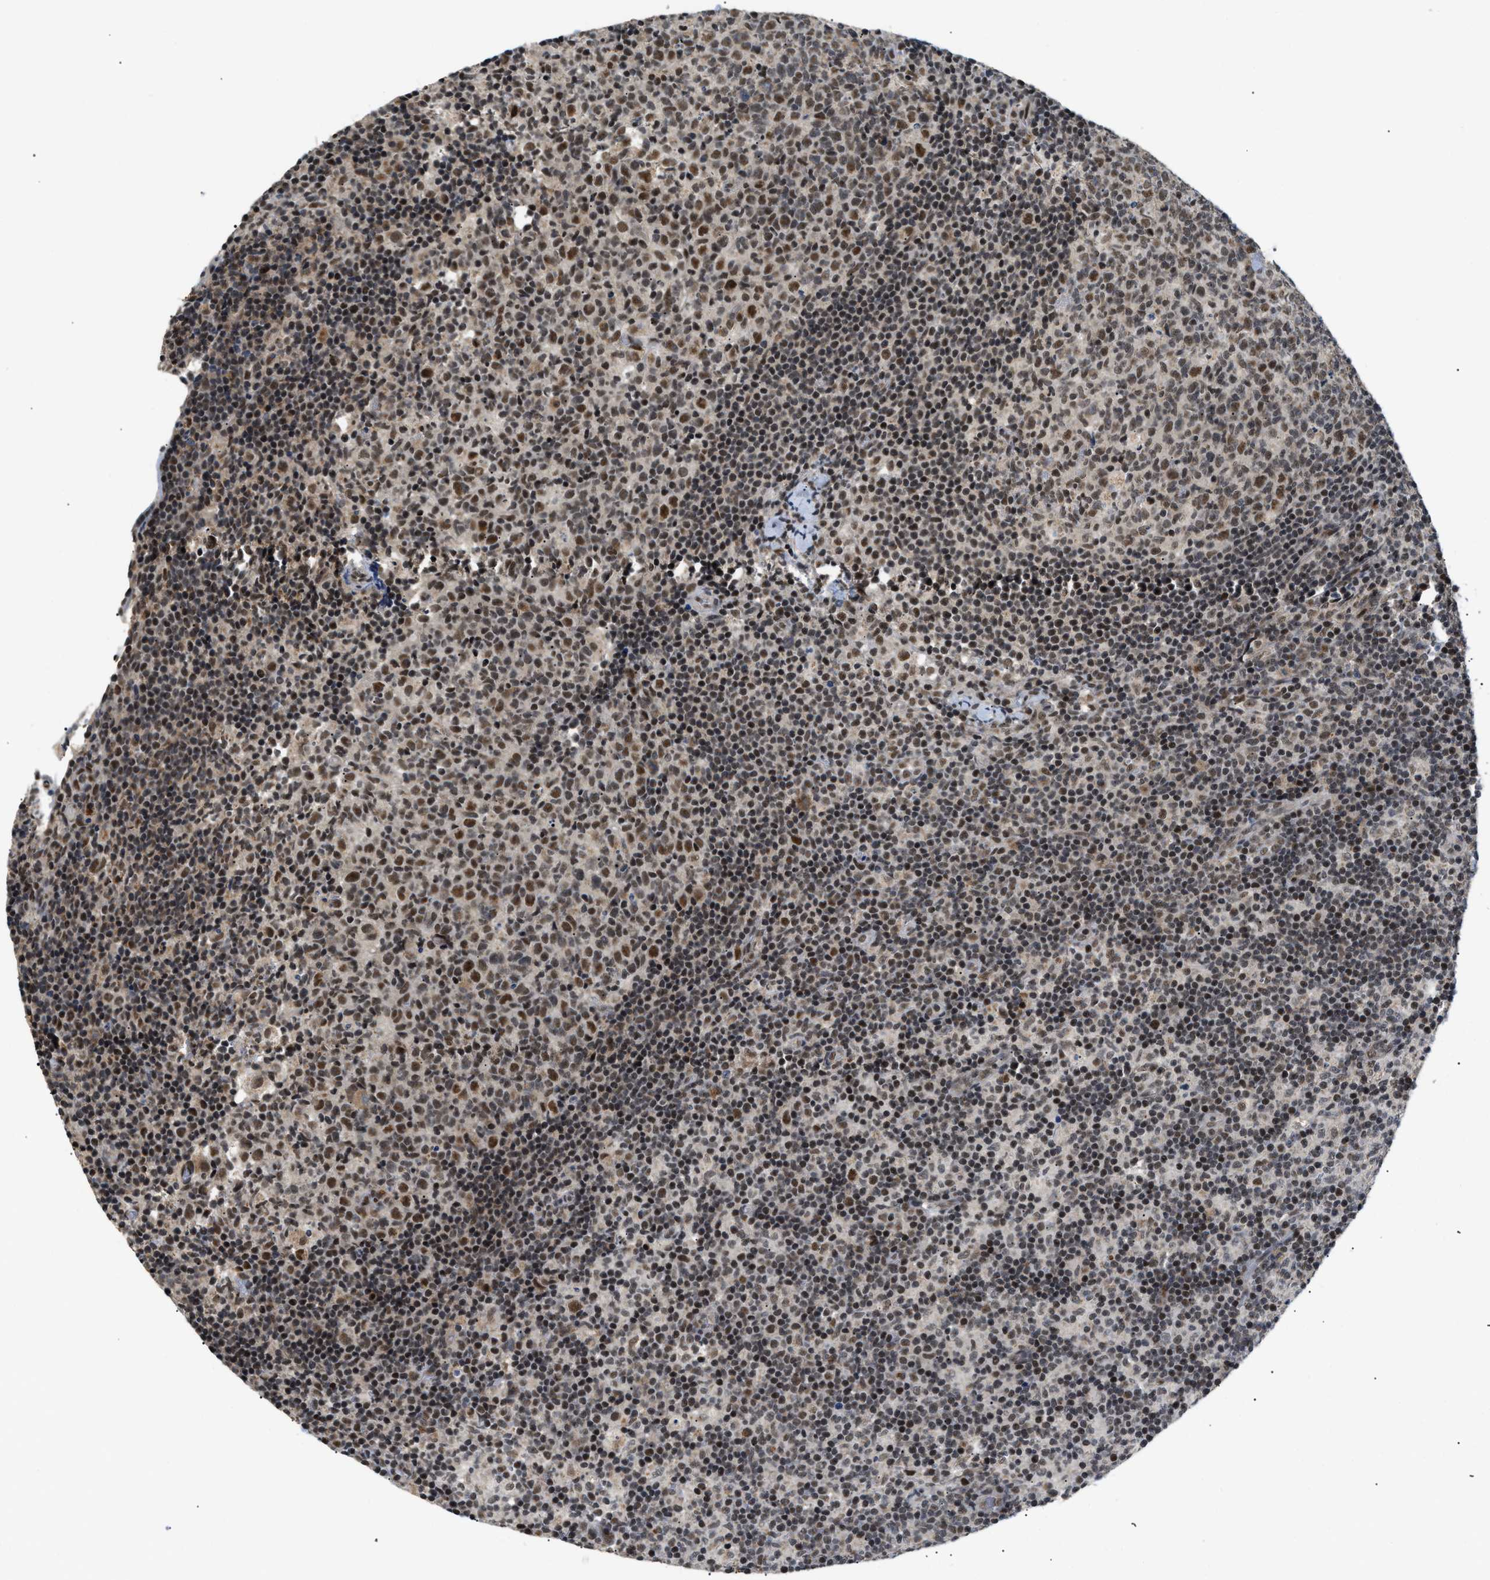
{"staining": {"intensity": "moderate", "quantity": "25%-75%", "location": "nuclear"}, "tissue": "lymph node", "cell_type": "Germinal center cells", "image_type": "normal", "snomed": [{"axis": "morphology", "description": "Normal tissue, NOS"}, {"axis": "morphology", "description": "Inflammation, NOS"}, {"axis": "topography", "description": "Lymph node"}], "caption": "Brown immunohistochemical staining in benign lymph node demonstrates moderate nuclear expression in approximately 25%-75% of germinal center cells.", "gene": "ZBTB11", "patient": {"sex": "male", "age": 55}}